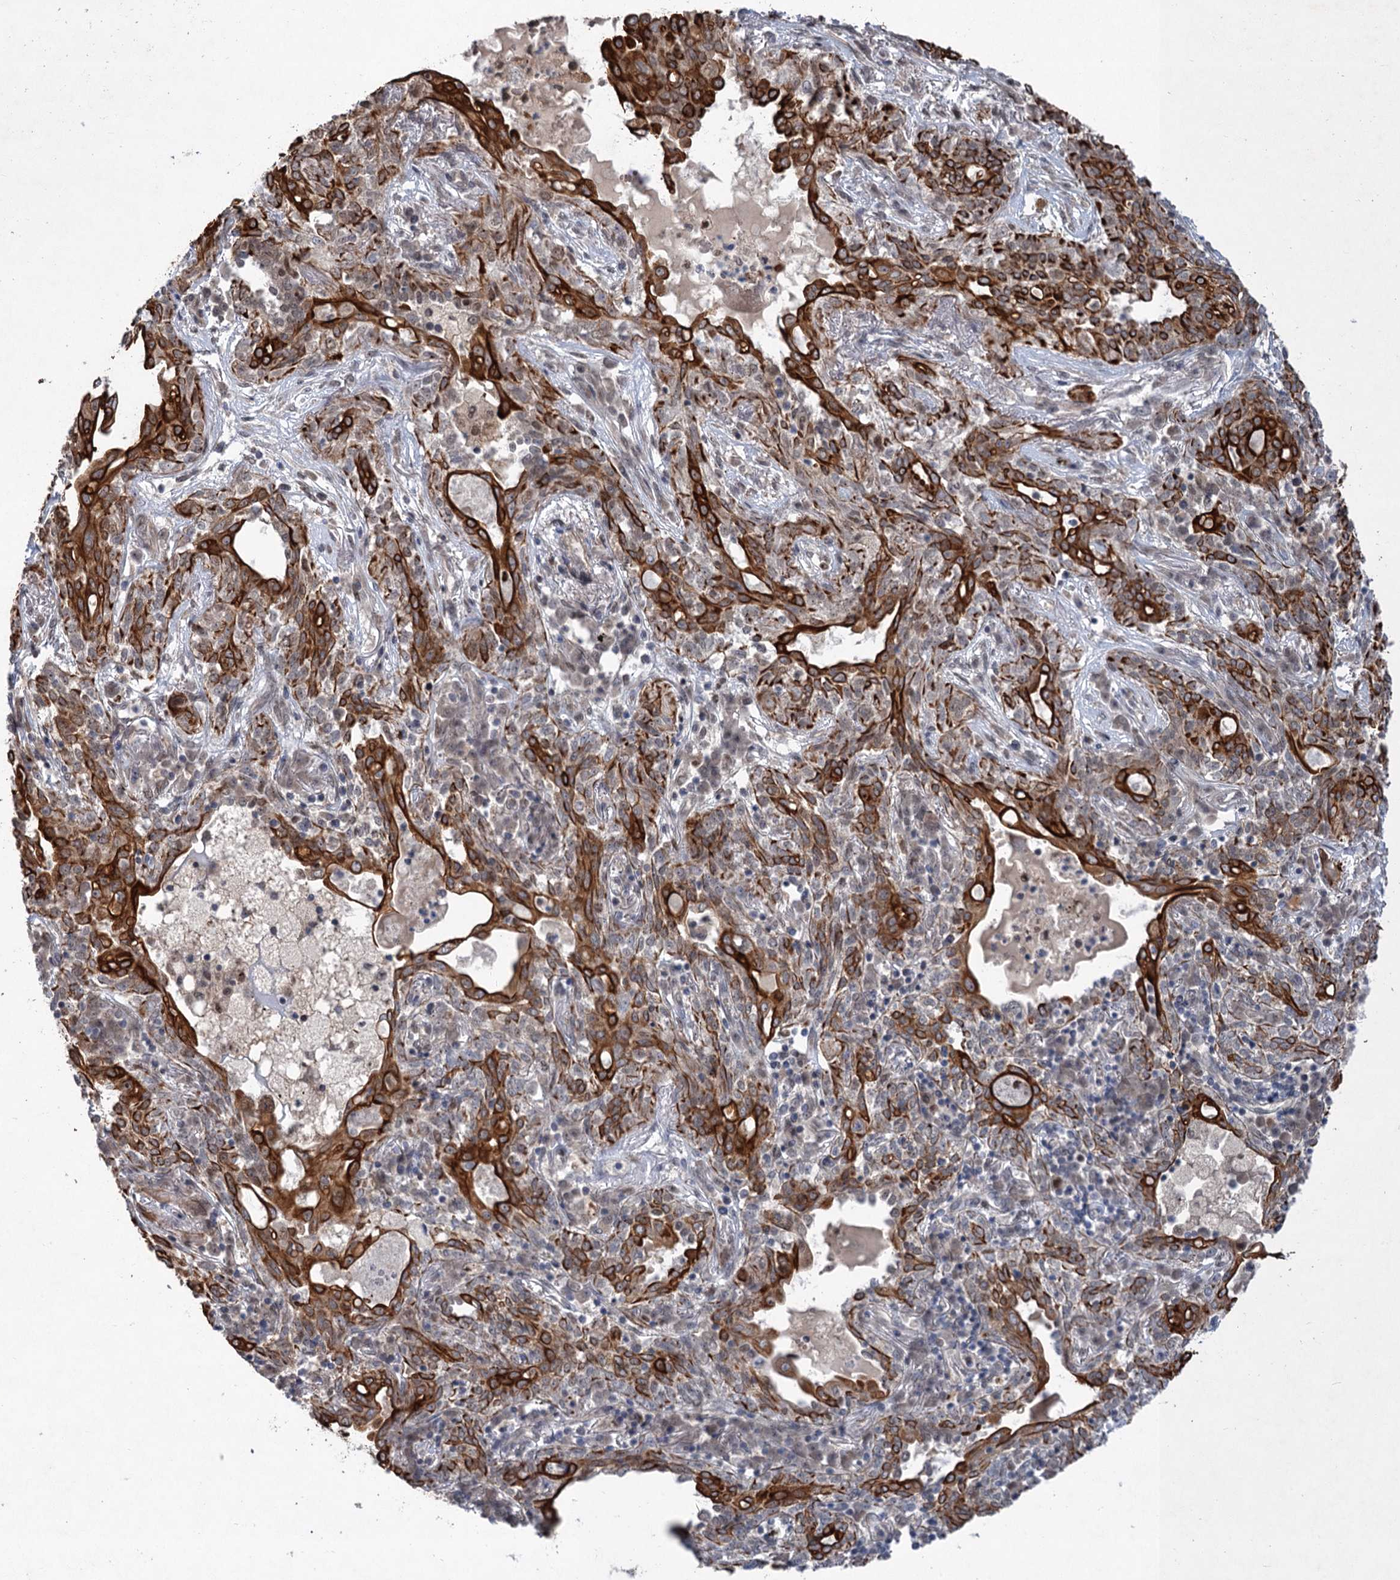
{"staining": {"intensity": "strong", "quantity": "25%-75%", "location": "cytoplasmic/membranous"}, "tissue": "lung cancer", "cell_type": "Tumor cells", "image_type": "cancer", "snomed": [{"axis": "morphology", "description": "Squamous cell carcinoma, NOS"}, {"axis": "topography", "description": "Lung"}], "caption": "Lung cancer (squamous cell carcinoma) was stained to show a protein in brown. There is high levels of strong cytoplasmic/membranous staining in approximately 25%-75% of tumor cells. The staining is performed using DAB brown chromogen to label protein expression. The nuclei are counter-stained blue using hematoxylin.", "gene": "TTC31", "patient": {"sex": "female", "age": 70}}